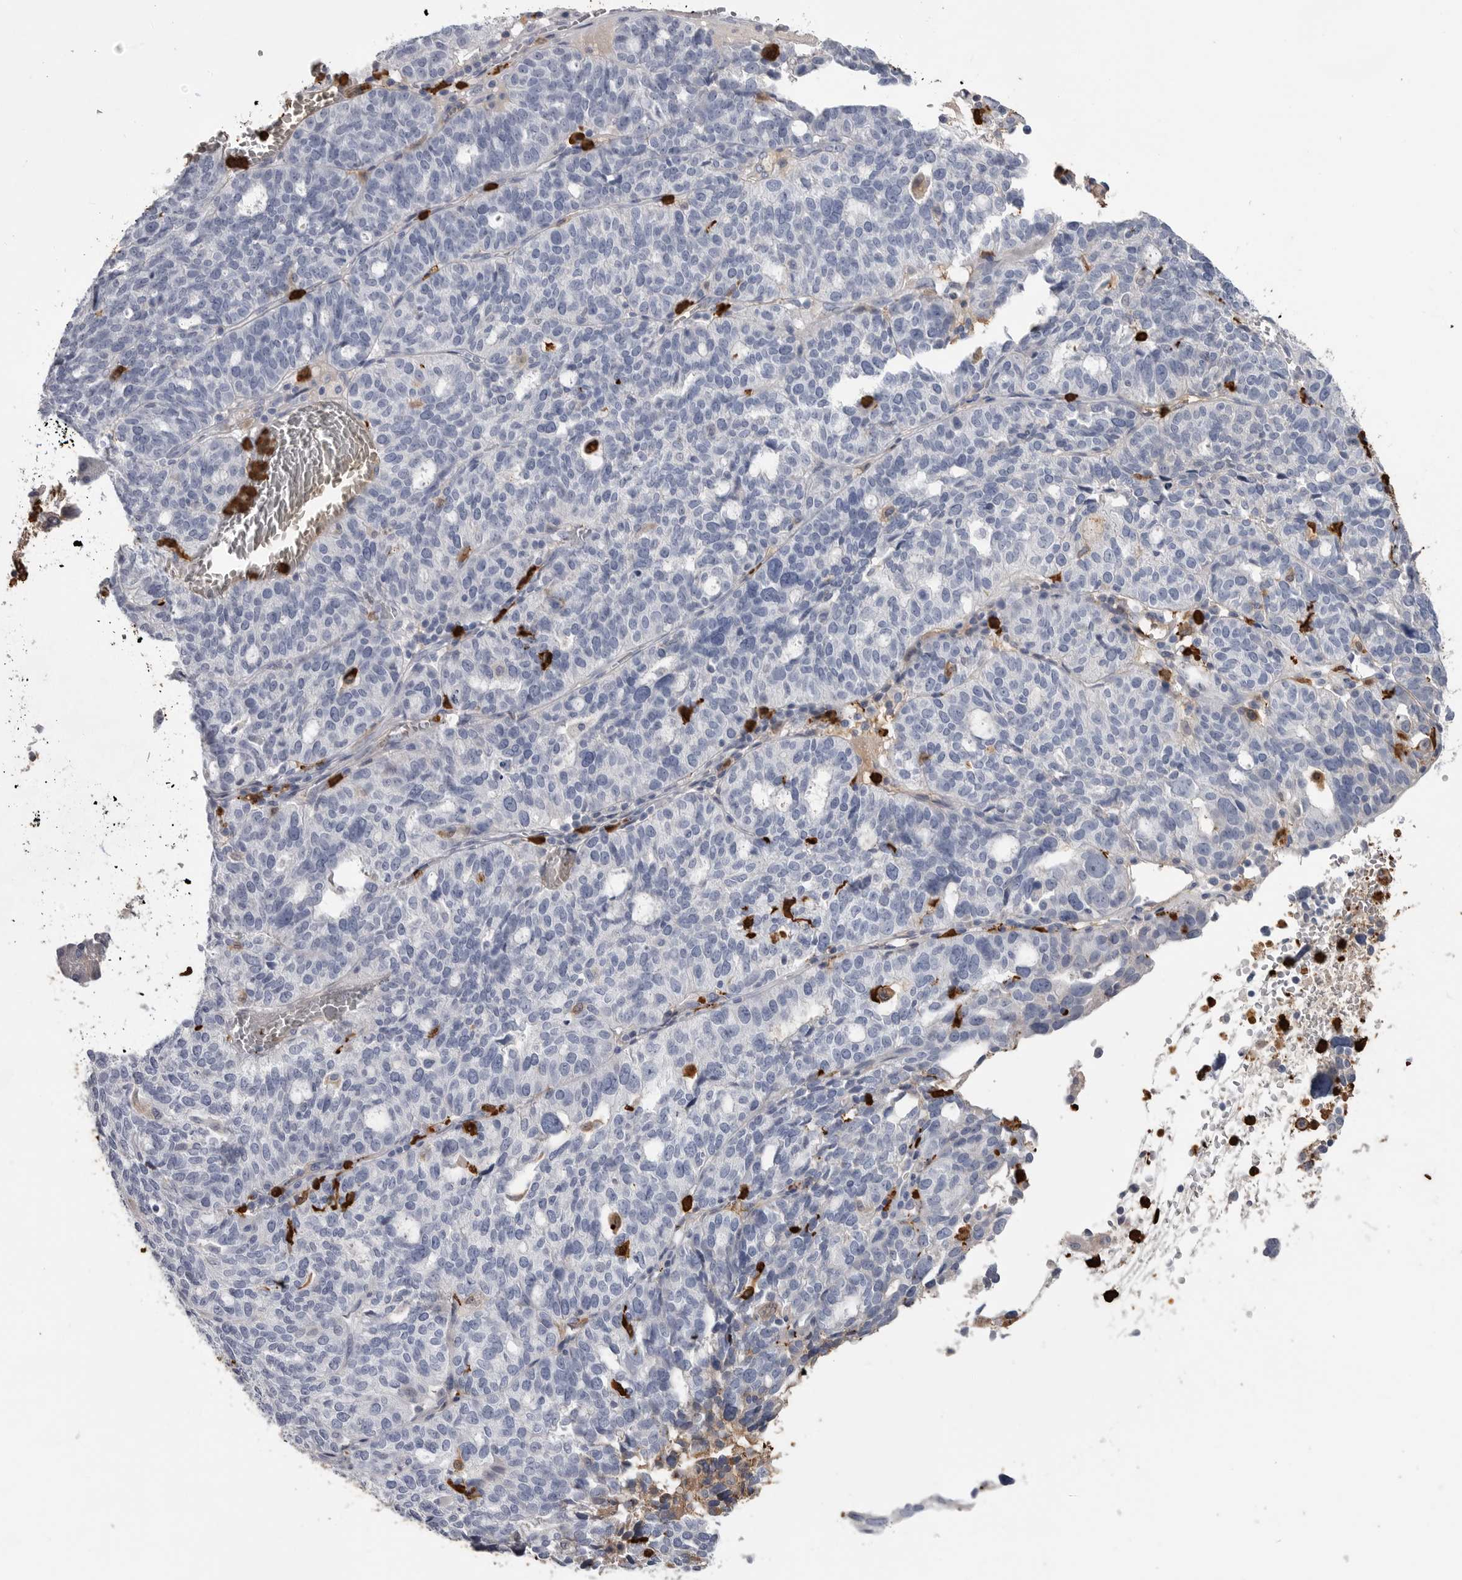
{"staining": {"intensity": "negative", "quantity": "none", "location": "none"}, "tissue": "ovarian cancer", "cell_type": "Tumor cells", "image_type": "cancer", "snomed": [{"axis": "morphology", "description": "Cystadenocarcinoma, serous, NOS"}, {"axis": "topography", "description": "Ovary"}], "caption": "Immunohistochemistry (IHC) of human ovarian cancer displays no staining in tumor cells. (DAB (3,3'-diaminobenzidine) immunohistochemistry (IHC) visualized using brightfield microscopy, high magnification).", "gene": "CYB561D1", "patient": {"sex": "female", "age": 59}}